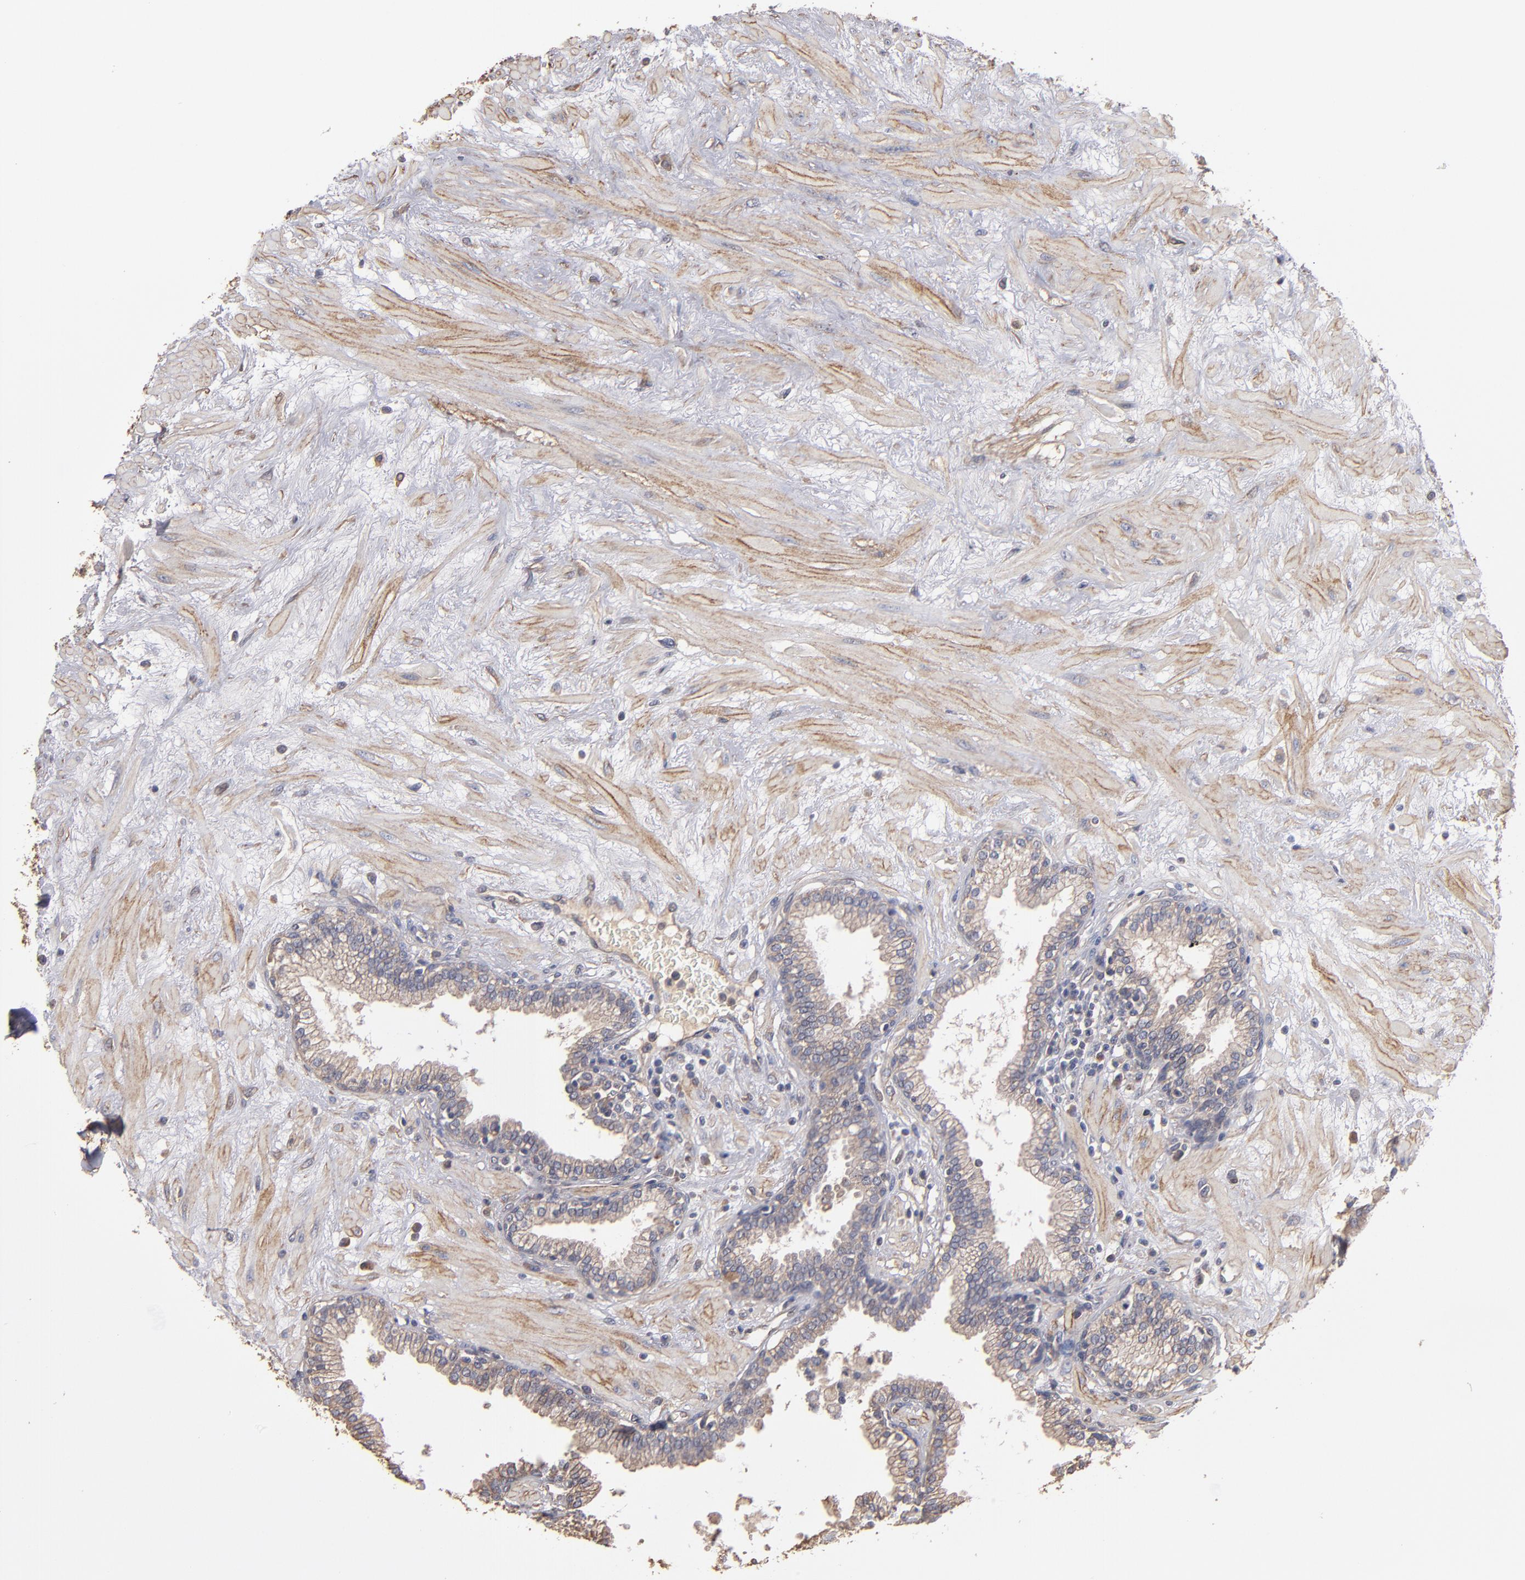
{"staining": {"intensity": "weak", "quantity": ">75%", "location": "cytoplasmic/membranous"}, "tissue": "prostate", "cell_type": "Glandular cells", "image_type": "normal", "snomed": [{"axis": "morphology", "description": "Normal tissue, NOS"}, {"axis": "topography", "description": "Prostate"}], "caption": "The histopathology image reveals staining of unremarkable prostate, revealing weak cytoplasmic/membranous protein positivity (brown color) within glandular cells. (DAB (3,3'-diaminobenzidine) IHC, brown staining for protein, blue staining for nuclei).", "gene": "DMD", "patient": {"sex": "male", "age": 64}}